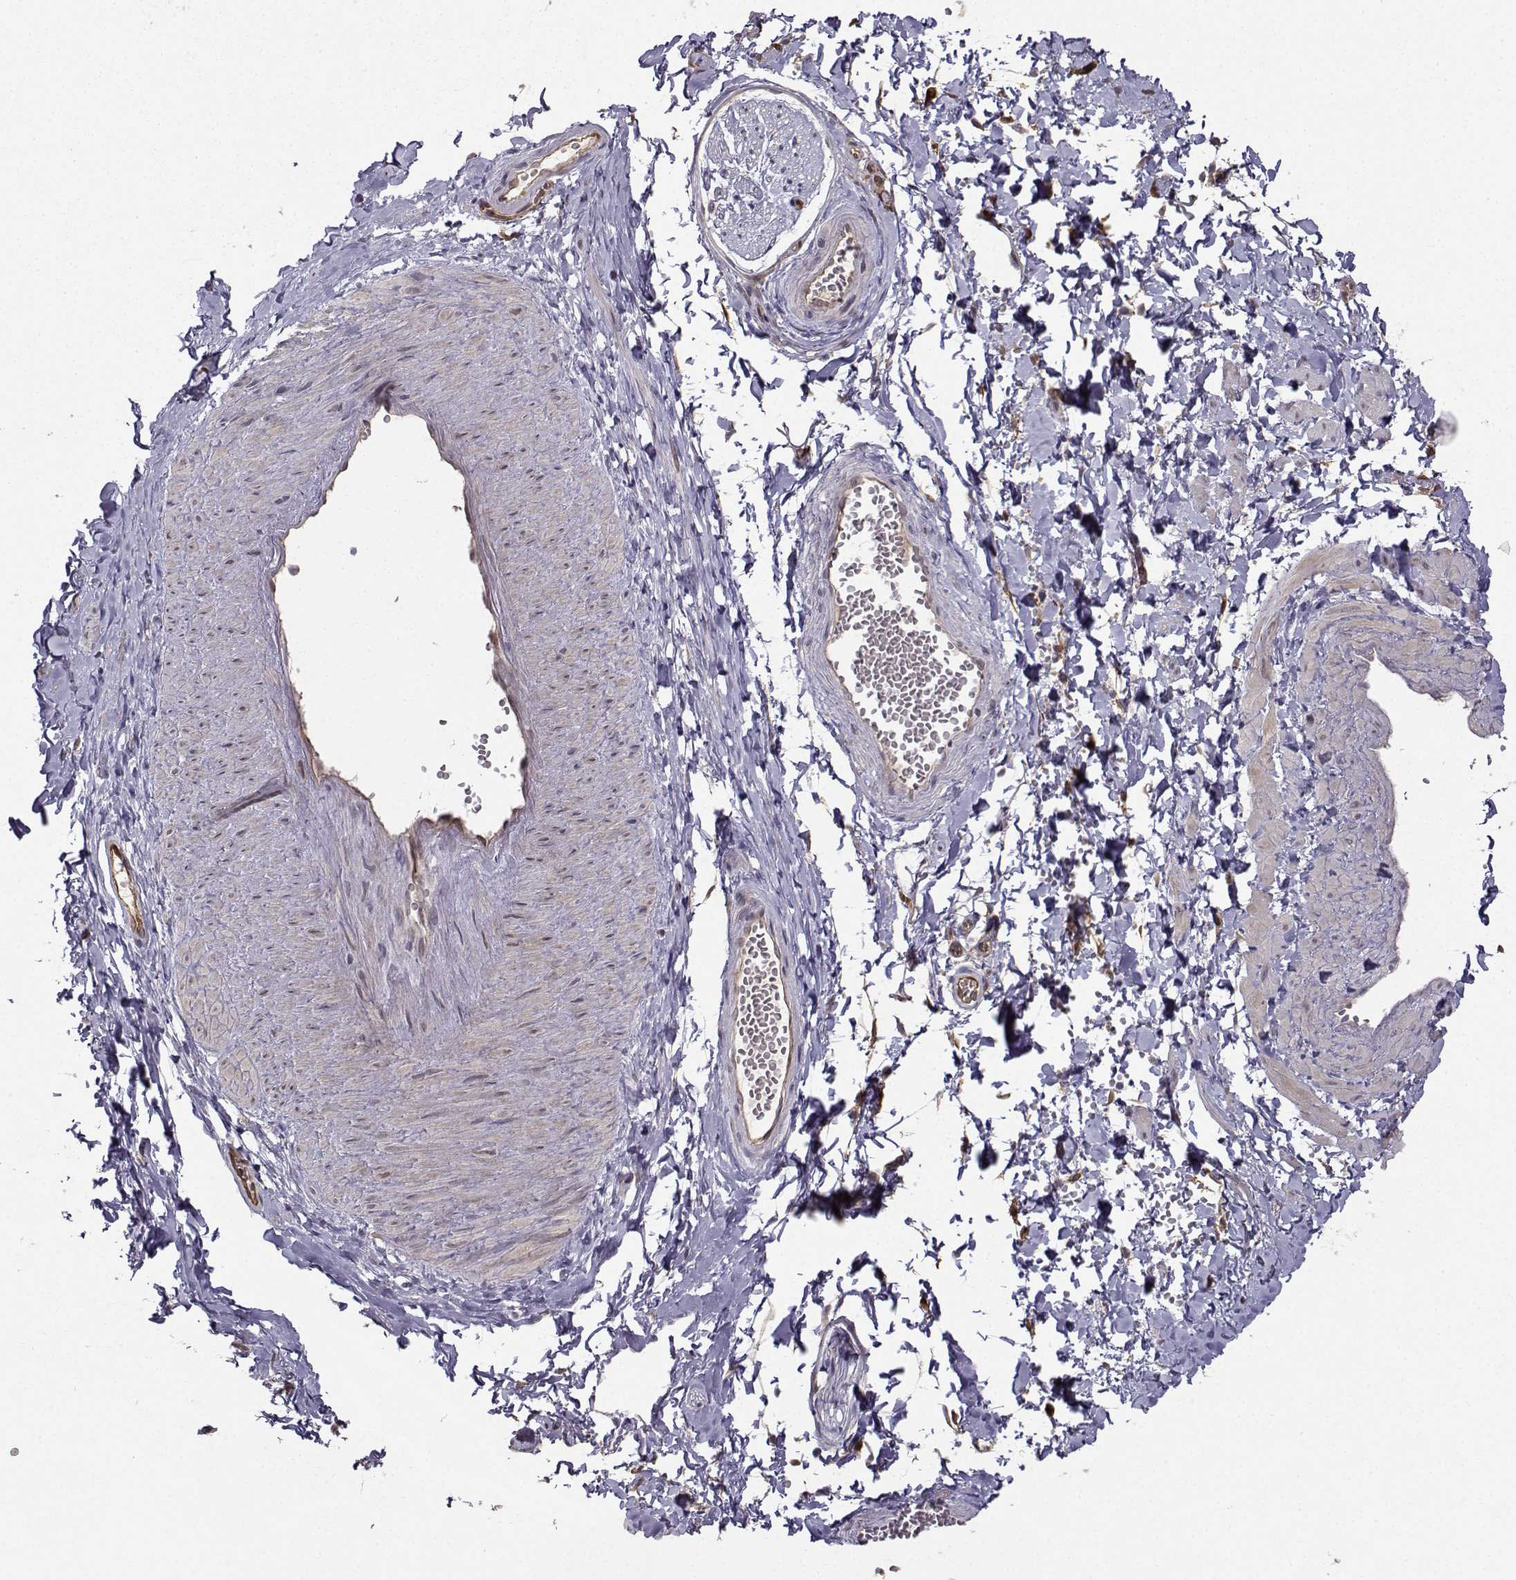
{"staining": {"intensity": "moderate", "quantity": "25%-75%", "location": "cytoplasmic/membranous,nuclear"}, "tissue": "adipose tissue", "cell_type": "Adipocytes", "image_type": "normal", "snomed": [{"axis": "morphology", "description": "Normal tissue, NOS"}, {"axis": "topography", "description": "Smooth muscle"}, {"axis": "topography", "description": "Peripheral nerve tissue"}], "caption": "Adipose tissue stained with immunohistochemistry displays moderate cytoplasmic/membranous,nuclear positivity in about 25%-75% of adipocytes. The protein of interest is shown in brown color, while the nuclei are stained blue.", "gene": "NQO1", "patient": {"sex": "male", "age": 22}}